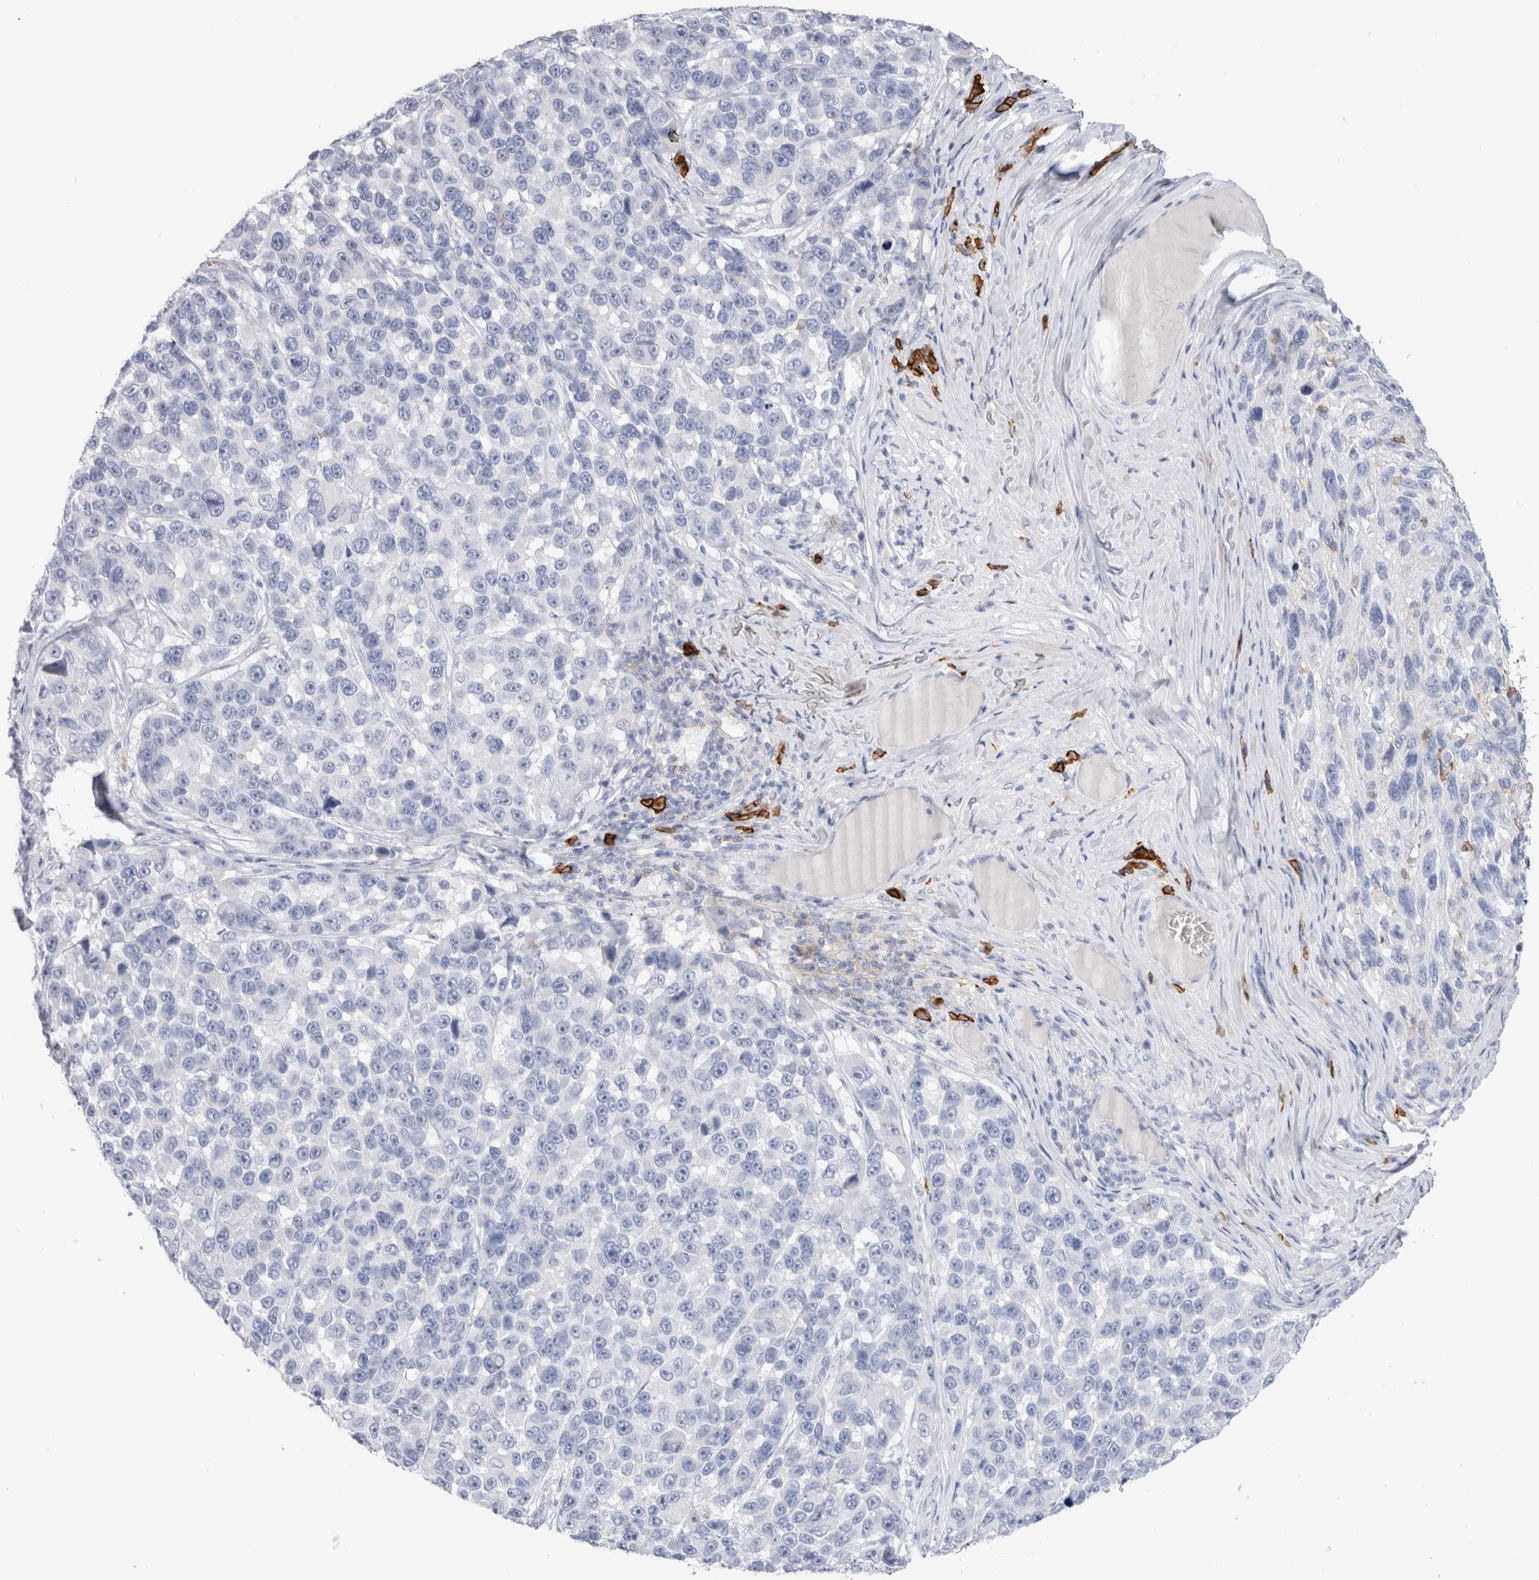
{"staining": {"intensity": "negative", "quantity": "none", "location": "none"}, "tissue": "melanoma", "cell_type": "Tumor cells", "image_type": "cancer", "snomed": [{"axis": "morphology", "description": "Malignant melanoma, NOS"}, {"axis": "topography", "description": "Skin"}], "caption": "Tumor cells show no significant protein expression in malignant melanoma.", "gene": "CD38", "patient": {"sex": "male", "age": 53}}